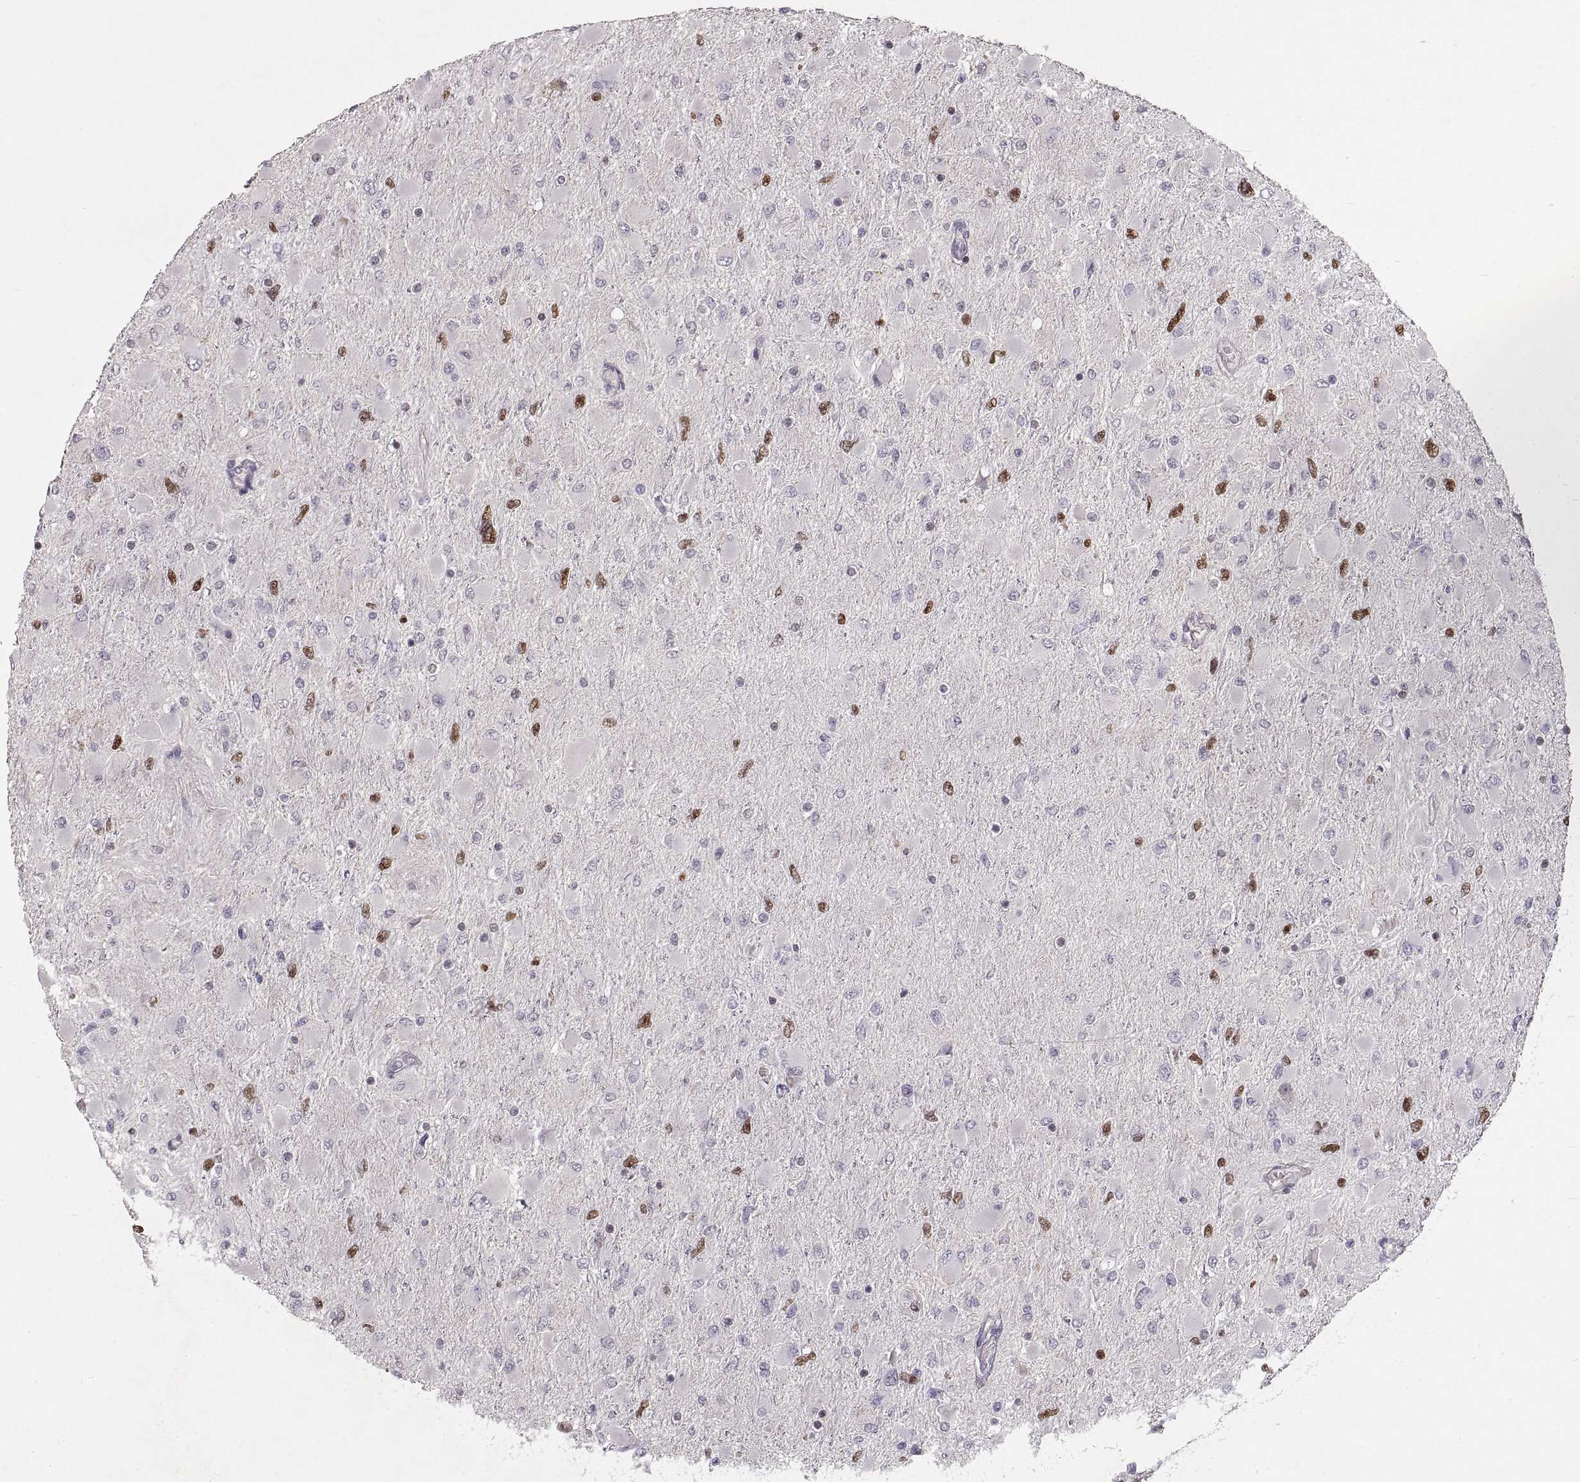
{"staining": {"intensity": "negative", "quantity": "none", "location": "none"}, "tissue": "glioma", "cell_type": "Tumor cells", "image_type": "cancer", "snomed": [{"axis": "morphology", "description": "Glioma, malignant, High grade"}, {"axis": "topography", "description": "Cerebral cortex"}], "caption": "Tumor cells show no significant staining in malignant glioma (high-grade). (IHC, brightfield microscopy, high magnification).", "gene": "ADAM11", "patient": {"sex": "female", "age": 36}}